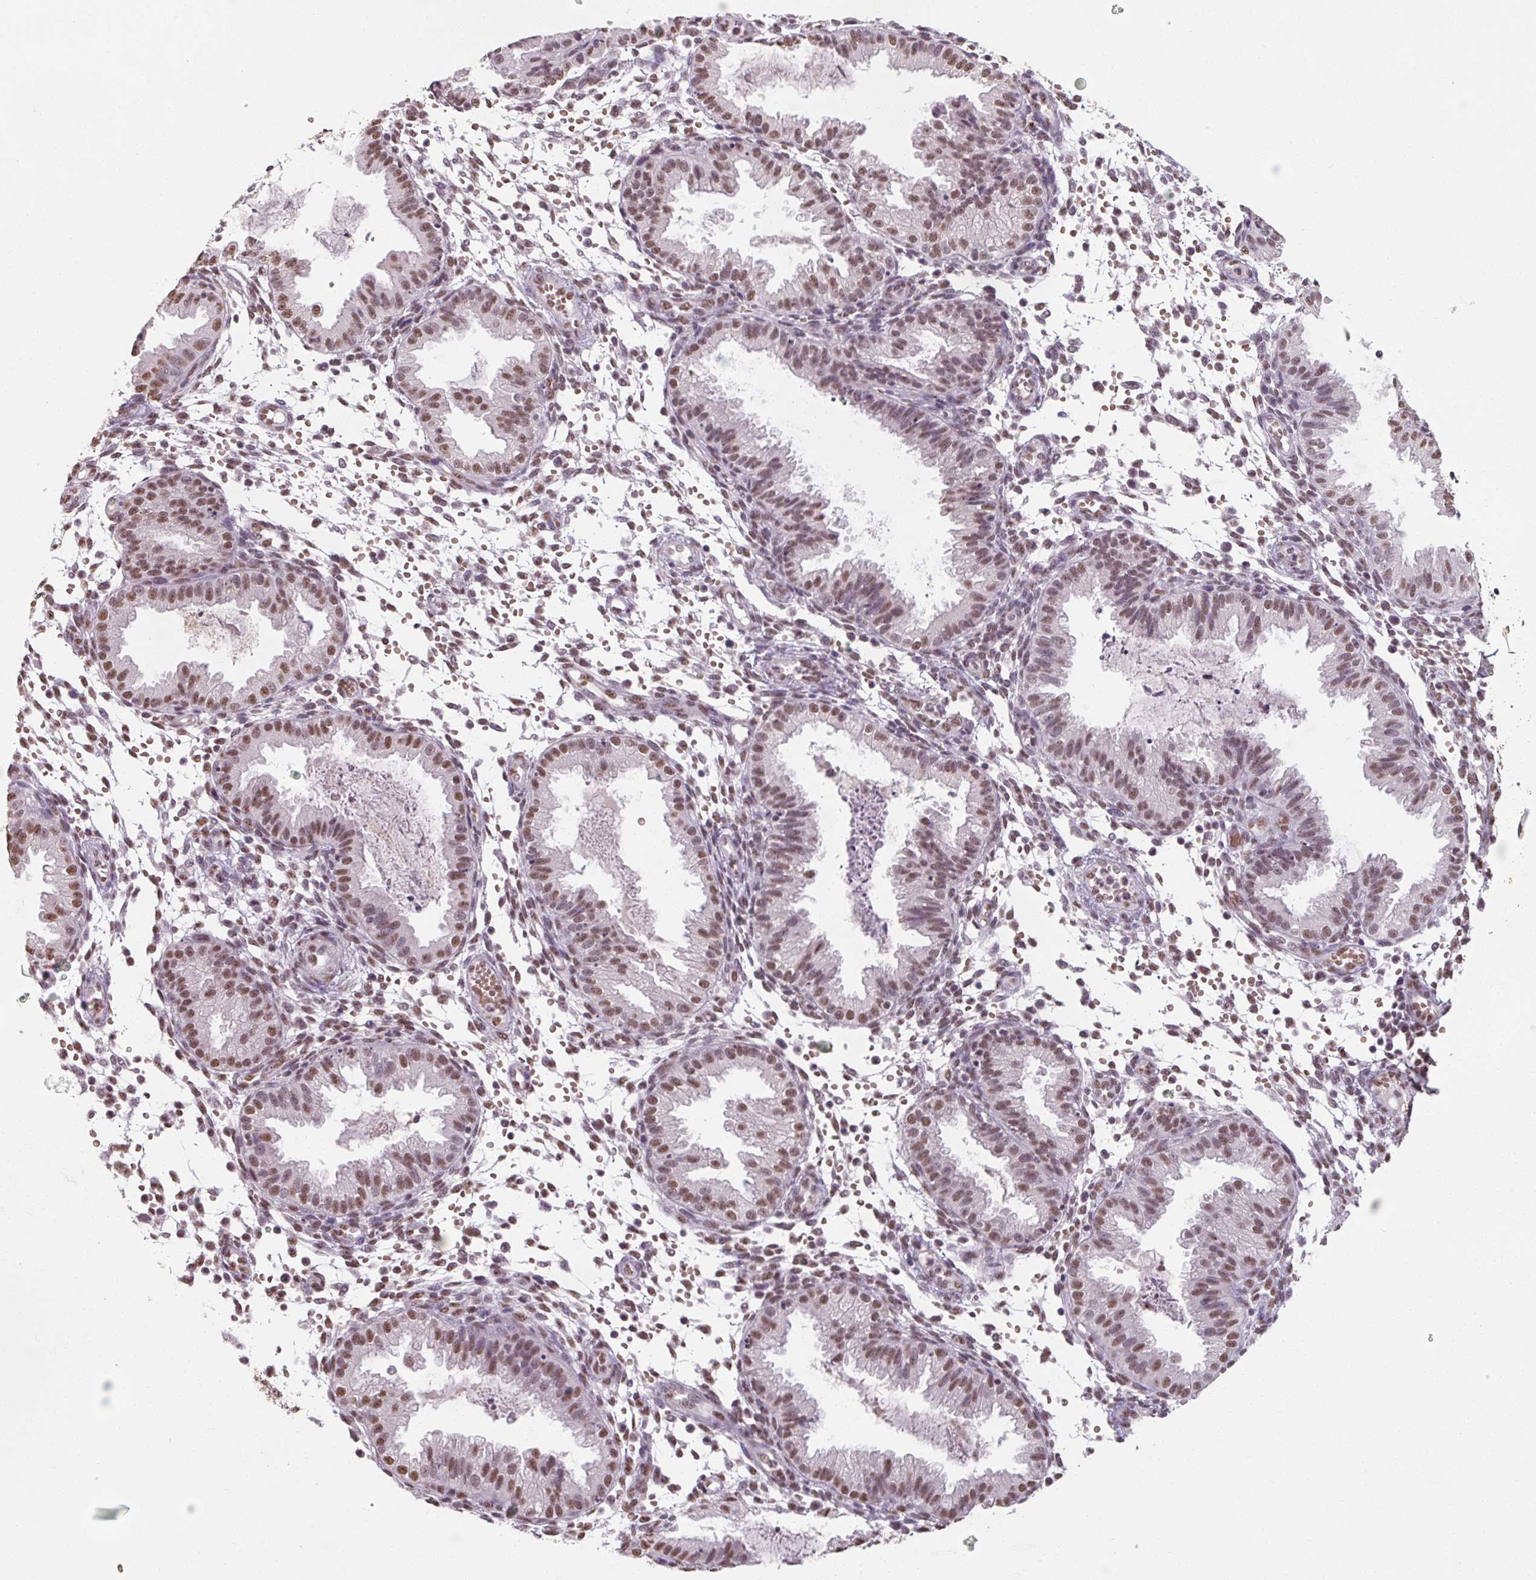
{"staining": {"intensity": "moderate", "quantity": "25%-75%", "location": "nuclear"}, "tissue": "endometrium", "cell_type": "Cells in endometrial stroma", "image_type": "normal", "snomed": [{"axis": "morphology", "description": "Normal tissue, NOS"}, {"axis": "topography", "description": "Endometrium"}], "caption": "The immunohistochemical stain labels moderate nuclear staining in cells in endometrial stroma of unremarkable endometrium.", "gene": "ENSG00000291316", "patient": {"sex": "female", "age": 33}}